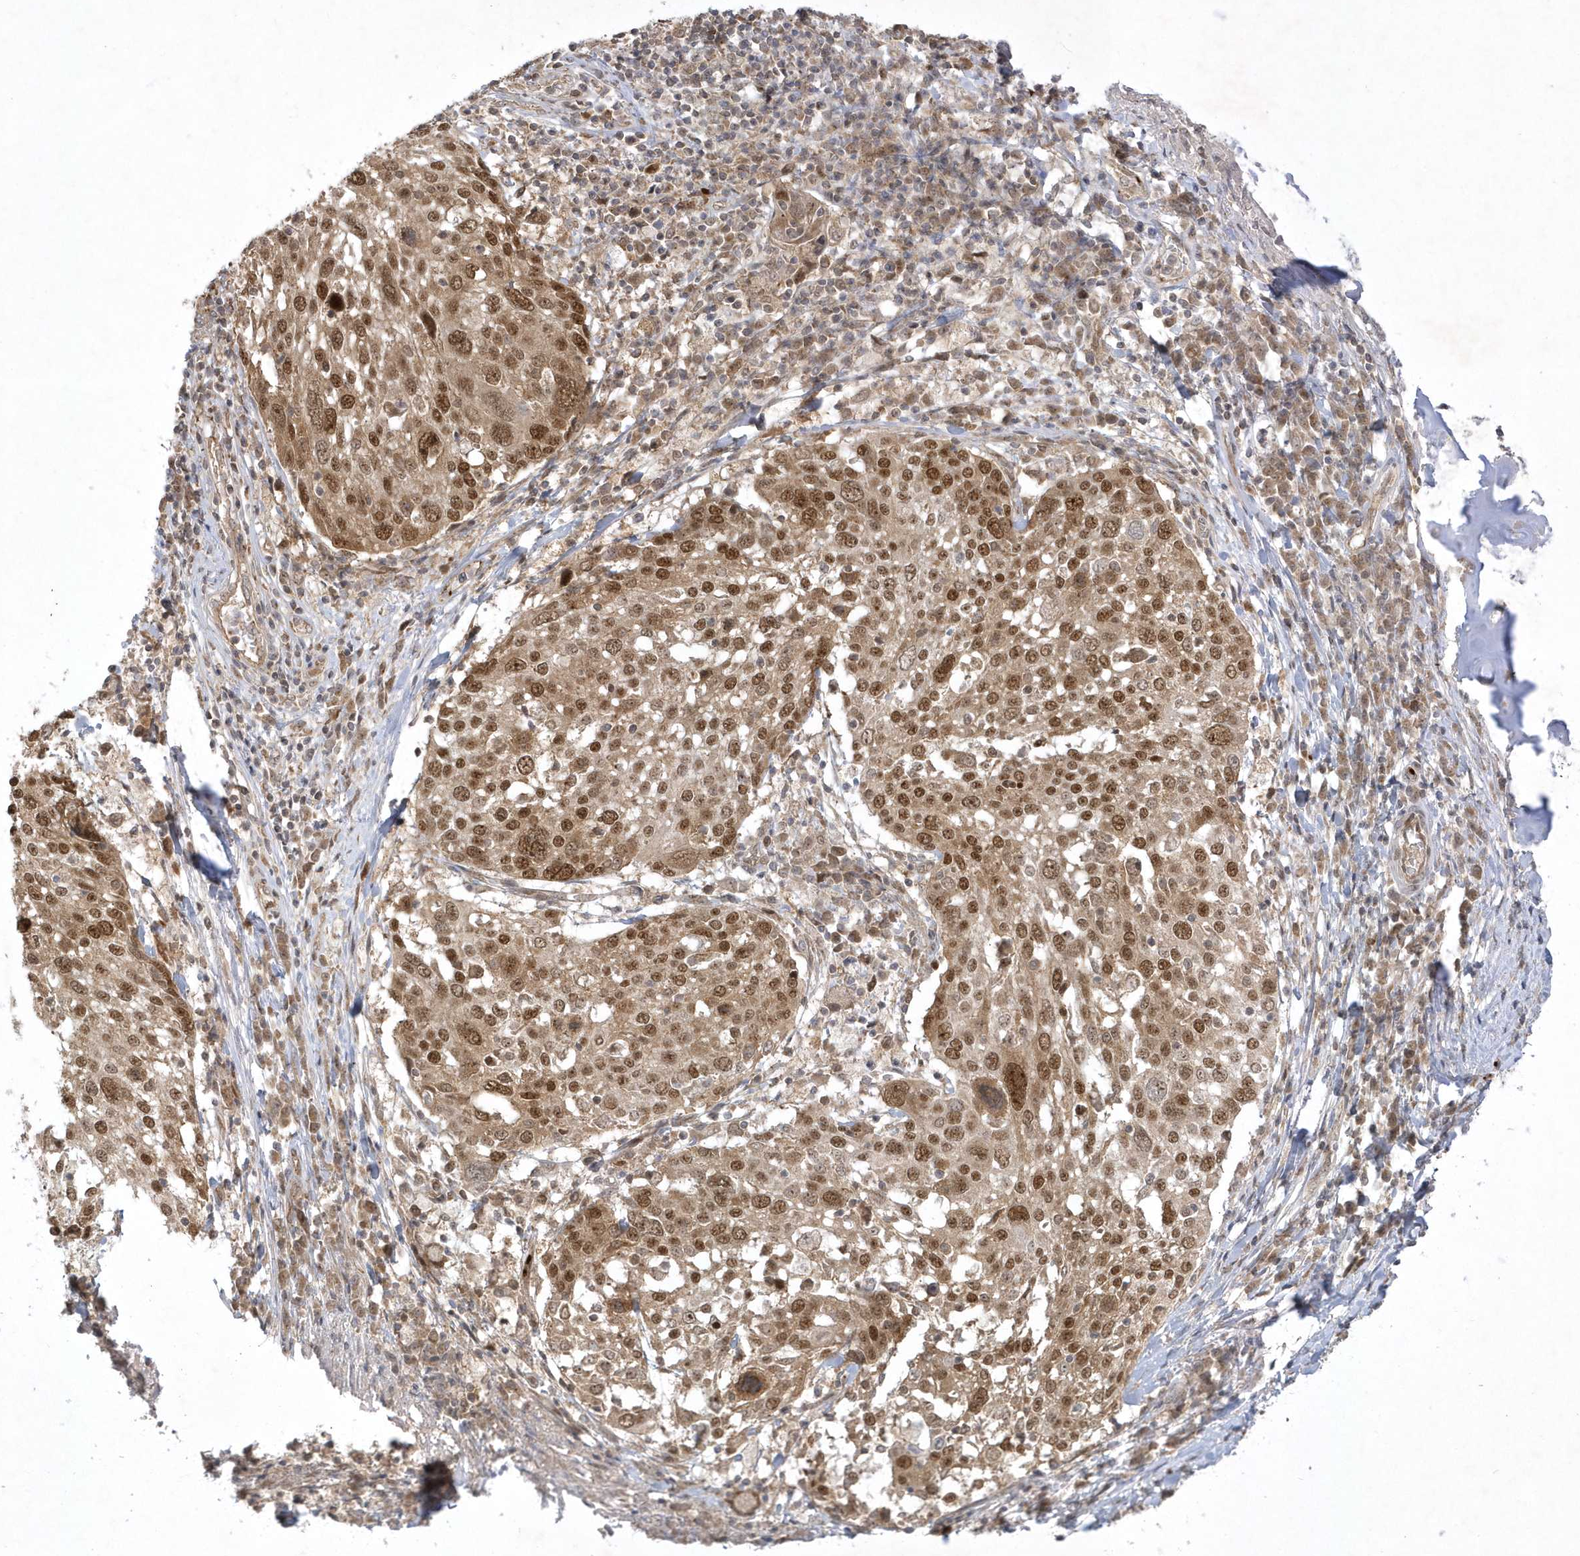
{"staining": {"intensity": "moderate", "quantity": ">75%", "location": "cytoplasmic/membranous,nuclear"}, "tissue": "lung cancer", "cell_type": "Tumor cells", "image_type": "cancer", "snomed": [{"axis": "morphology", "description": "Squamous cell carcinoma, NOS"}, {"axis": "topography", "description": "Lung"}], "caption": "Protein staining of lung squamous cell carcinoma tissue exhibits moderate cytoplasmic/membranous and nuclear staining in about >75% of tumor cells.", "gene": "NAF1", "patient": {"sex": "male", "age": 65}}